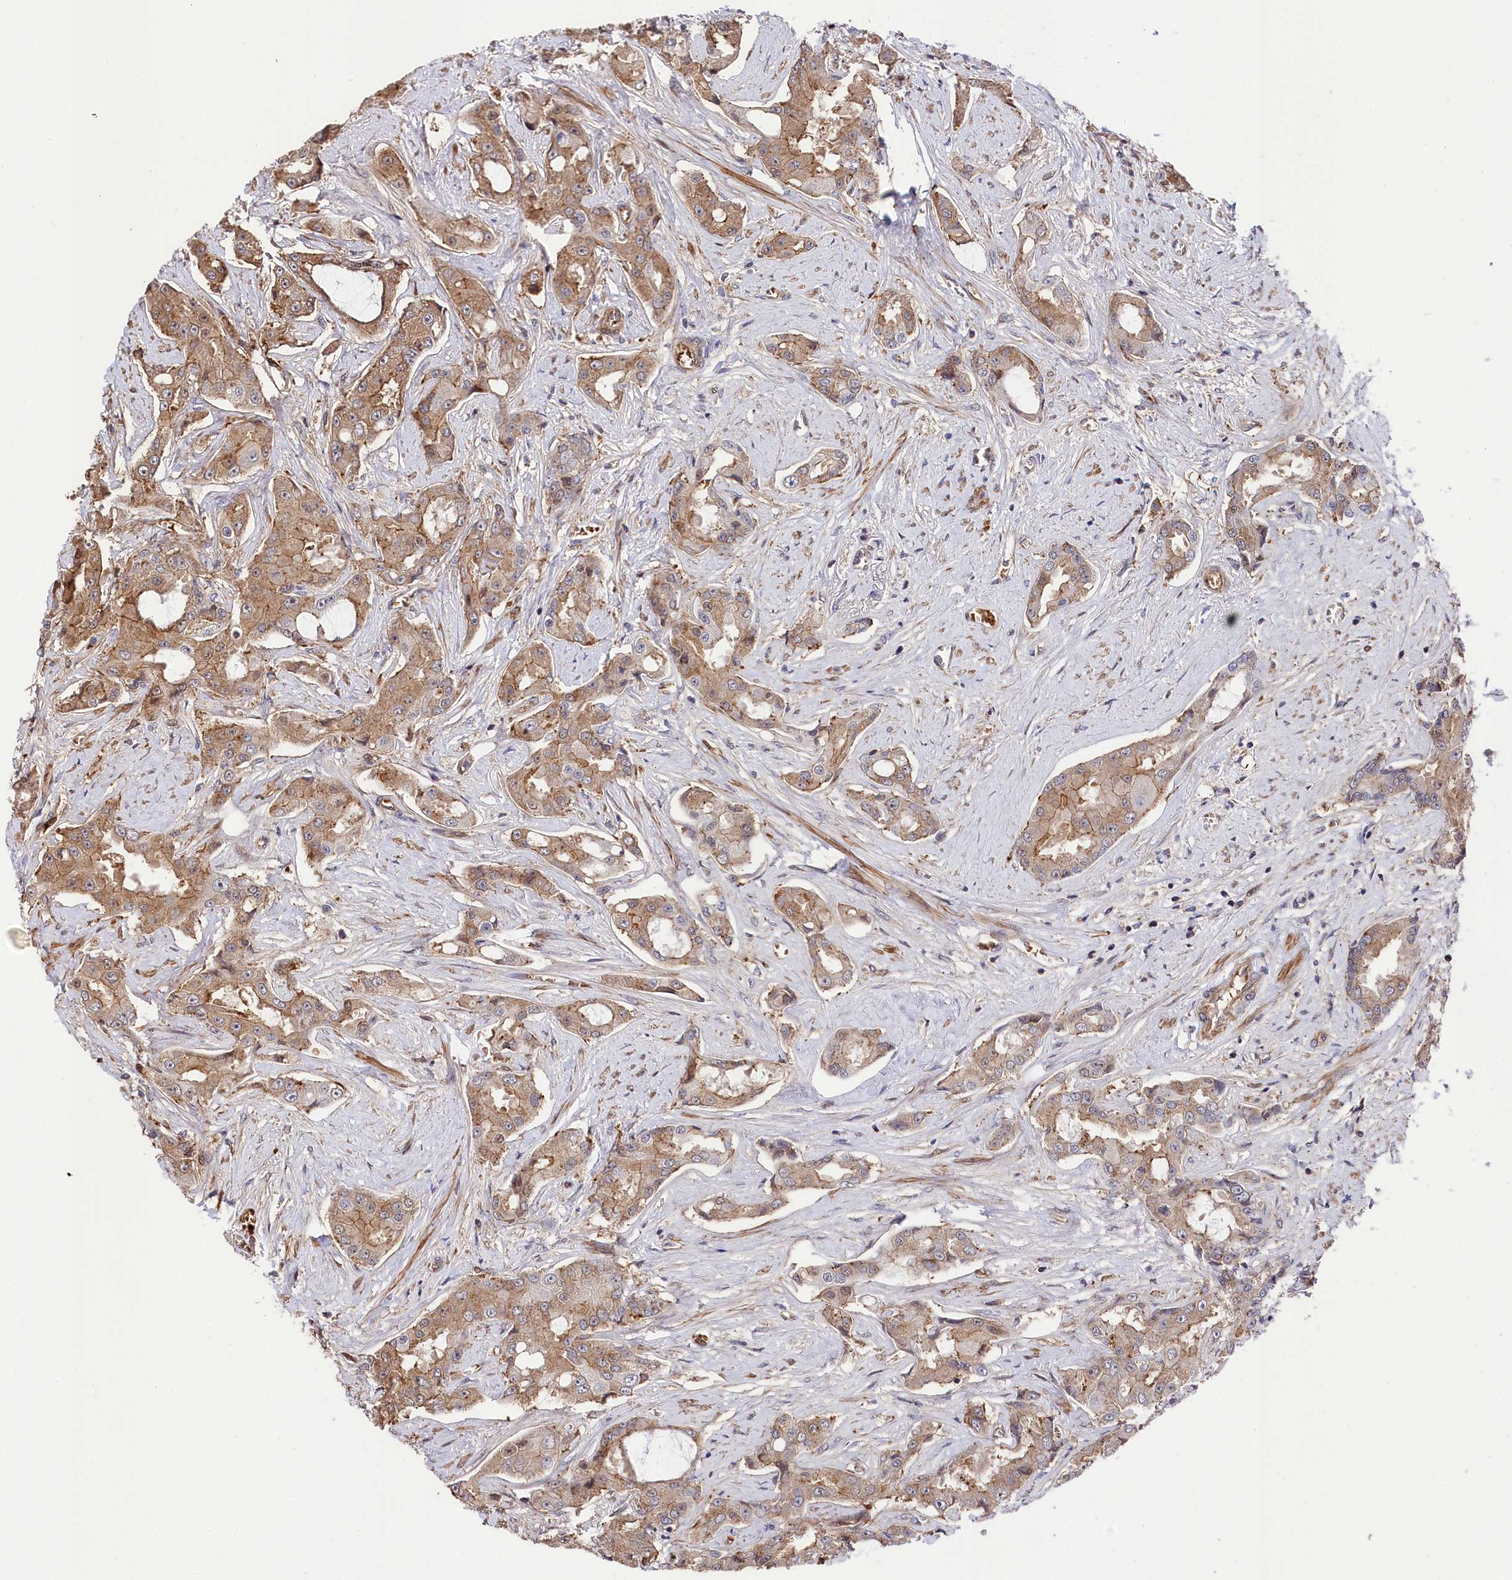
{"staining": {"intensity": "moderate", "quantity": ">75%", "location": "cytoplasmic/membranous"}, "tissue": "prostate cancer", "cell_type": "Tumor cells", "image_type": "cancer", "snomed": [{"axis": "morphology", "description": "Adenocarcinoma, High grade"}, {"axis": "topography", "description": "Prostate"}], "caption": "A medium amount of moderate cytoplasmic/membranous staining is appreciated in approximately >75% of tumor cells in prostate cancer tissue.", "gene": "TNKS1BP1", "patient": {"sex": "male", "age": 73}}